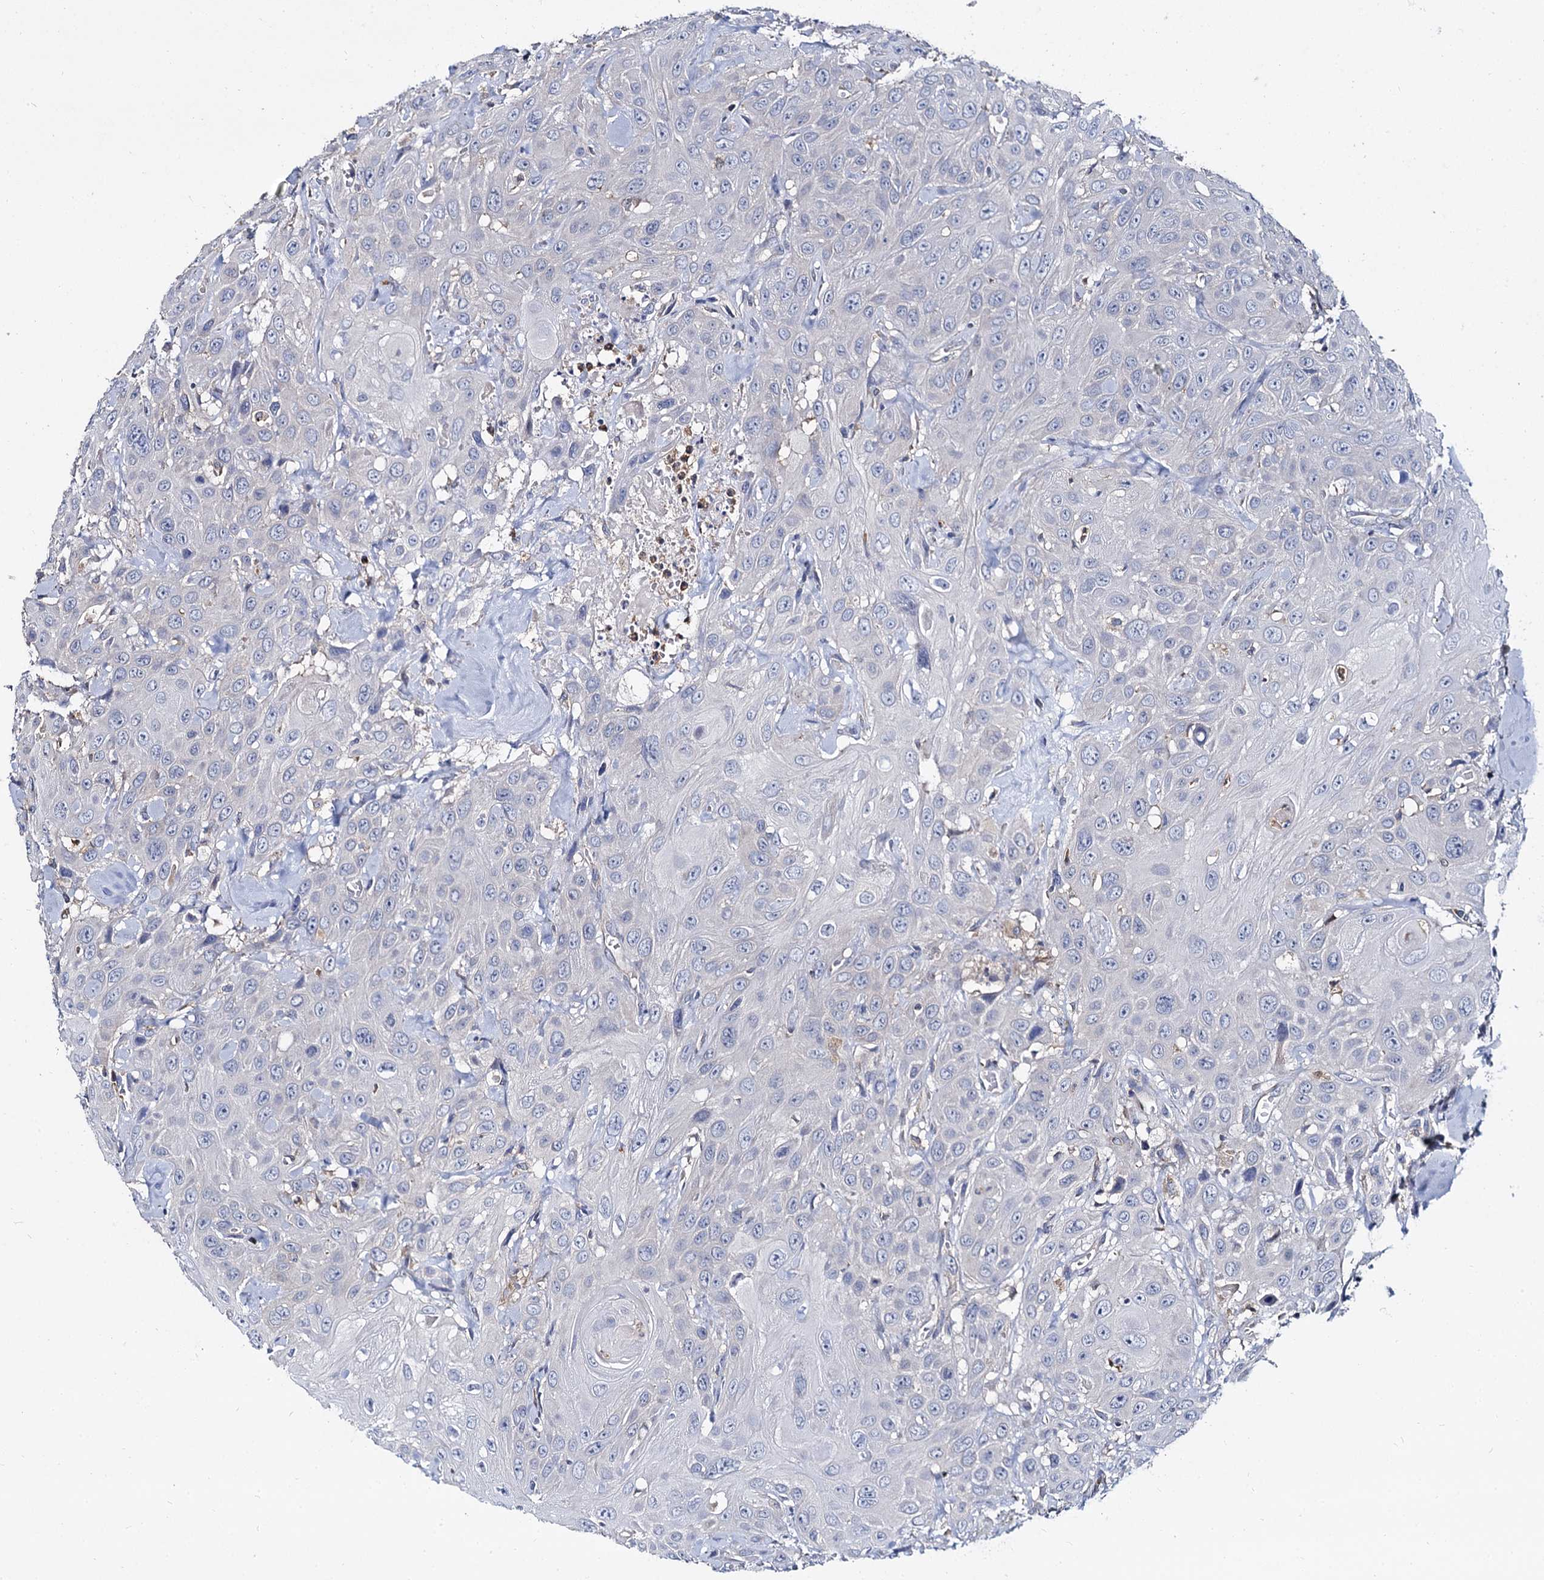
{"staining": {"intensity": "negative", "quantity": "none", "location": "none"}, "tissue": "head and neck cancer", "cell_type": "Tumor cells", "image_type": "cancer", "snomed": [{"axis": "morphology", "description": "Squamous cell carcinoma, NOS"}, {"axis": "topography", "description": "Head-Neck"}], "caption": "Tumor cells are negative for brown protein staining in head and neck cancer.", "gene": "ANKRD13A", "patient": {"sex": "male", "age": 81}}